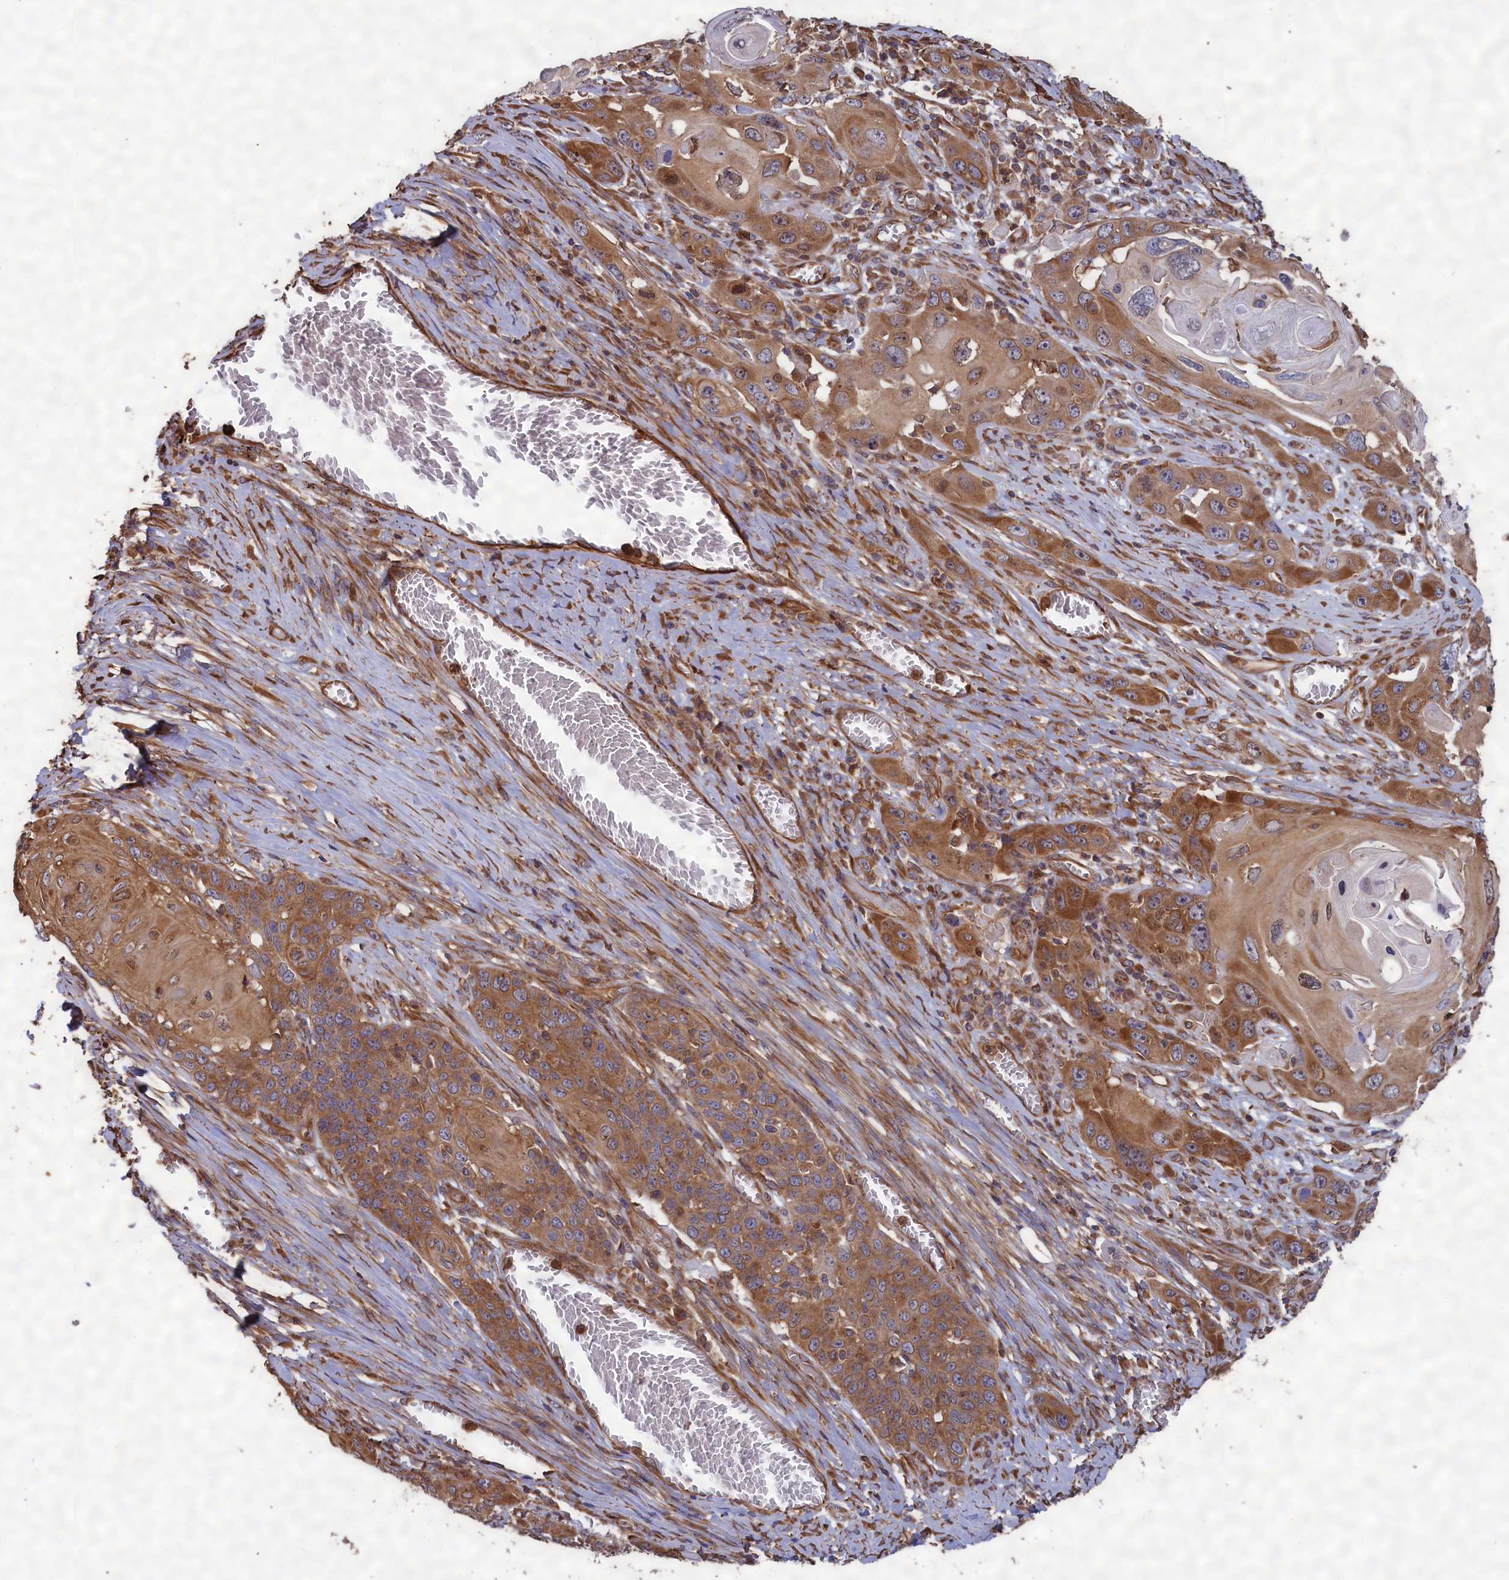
{"staining": {"intensity": "moderate", "quantity": ">75%", "location": "cytoplasmic/membranous"}, "tissue": "skin cancer", "cell_type": "Tumor cells", "image_type": "cancer", "snomed": [{"axis": "morphology", "description": "Squamous cell carcinoma, NOS"}, {"axis": "topography", "description": "Skin"}], "caption": "Immunohistochemistry of human skin cancer shows medium levels of moderate cytoplasmic/membranous staining in about >75% of tumor cells.", "gene": "CCDC124", "patient": {"sex": "male", "age": 55}}